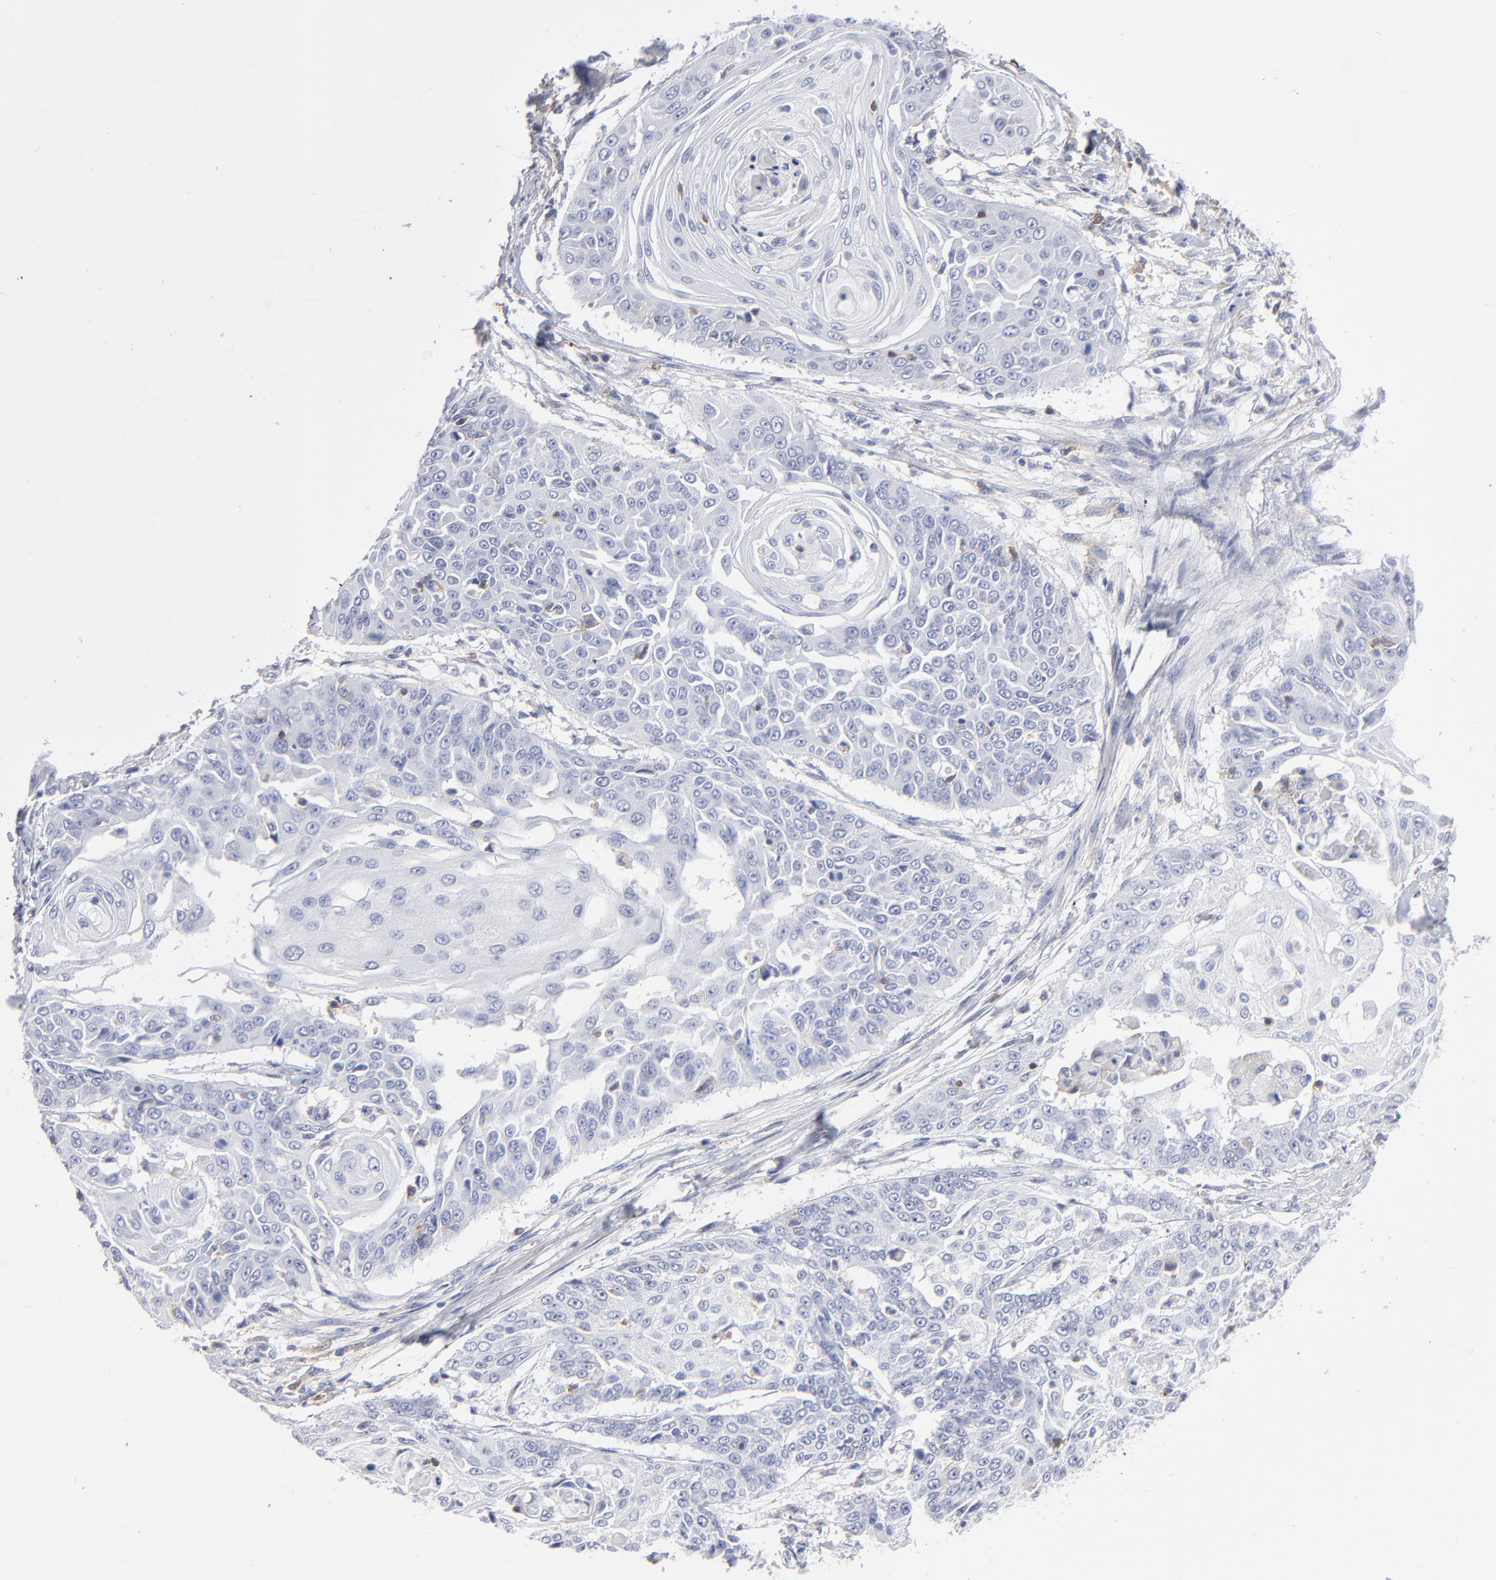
{"staining": {"intensity": "negative", "quantity": "none", "location": "none"}, "tissue": "cervical cancer", "cell_type": "Tumor cells", "image_type": "cancer", "snomed": [{"axis": "morphology", "description": "Squamous cell carcinoma, NOS"}, {"axis": "topography", "description": "Cervix"}], "caption": "Immunohistochemical staining of cervical cancer demonstrates no significant expression in tumor cells.", "gene": "LAT2", "patient": {"sex": "female", "age": 64}}